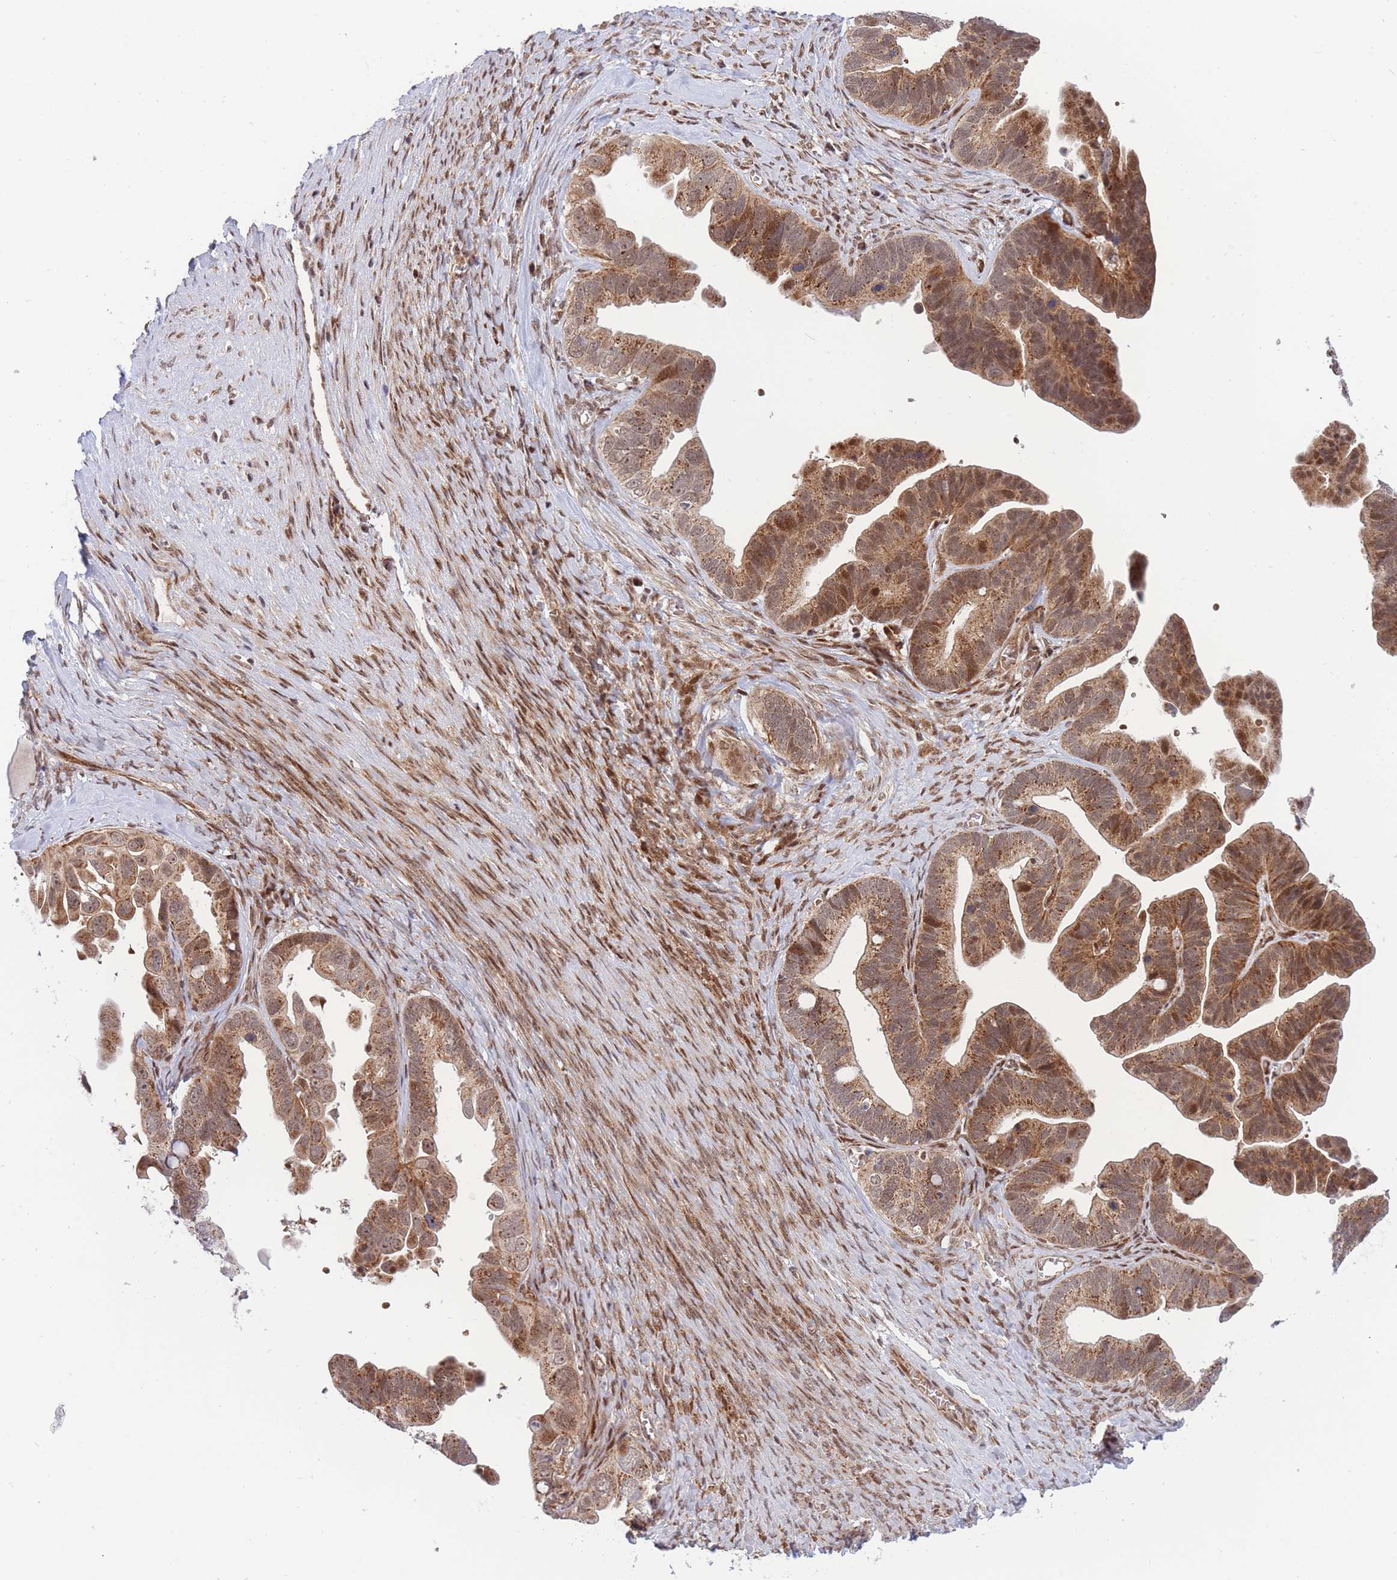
{"staining": {"intensity": "moderate", "quantity": ">75%", "location": "cytoplasmic/membranous,nuclear"}, "tissue": "ovarian cancer", "cell_type": "Tumor cells", "image_type": "cancer", "snomed": [{"axis": "morphology", "description": "Cystadenocarcinoma, serous, NOS"}, {"axis": "topography", "description": "Ovary"}], "caption": "Moderate cytoplasmic/membranous and nuclear protein staining is present in about >75% of tumor cells in ovarian cancer (serous cystadenocarcinoma). (IHC, brightfield microscopy, high magnification).", "gene": "BOD1L1", "patient": {"sex": "female", "age": 56}}